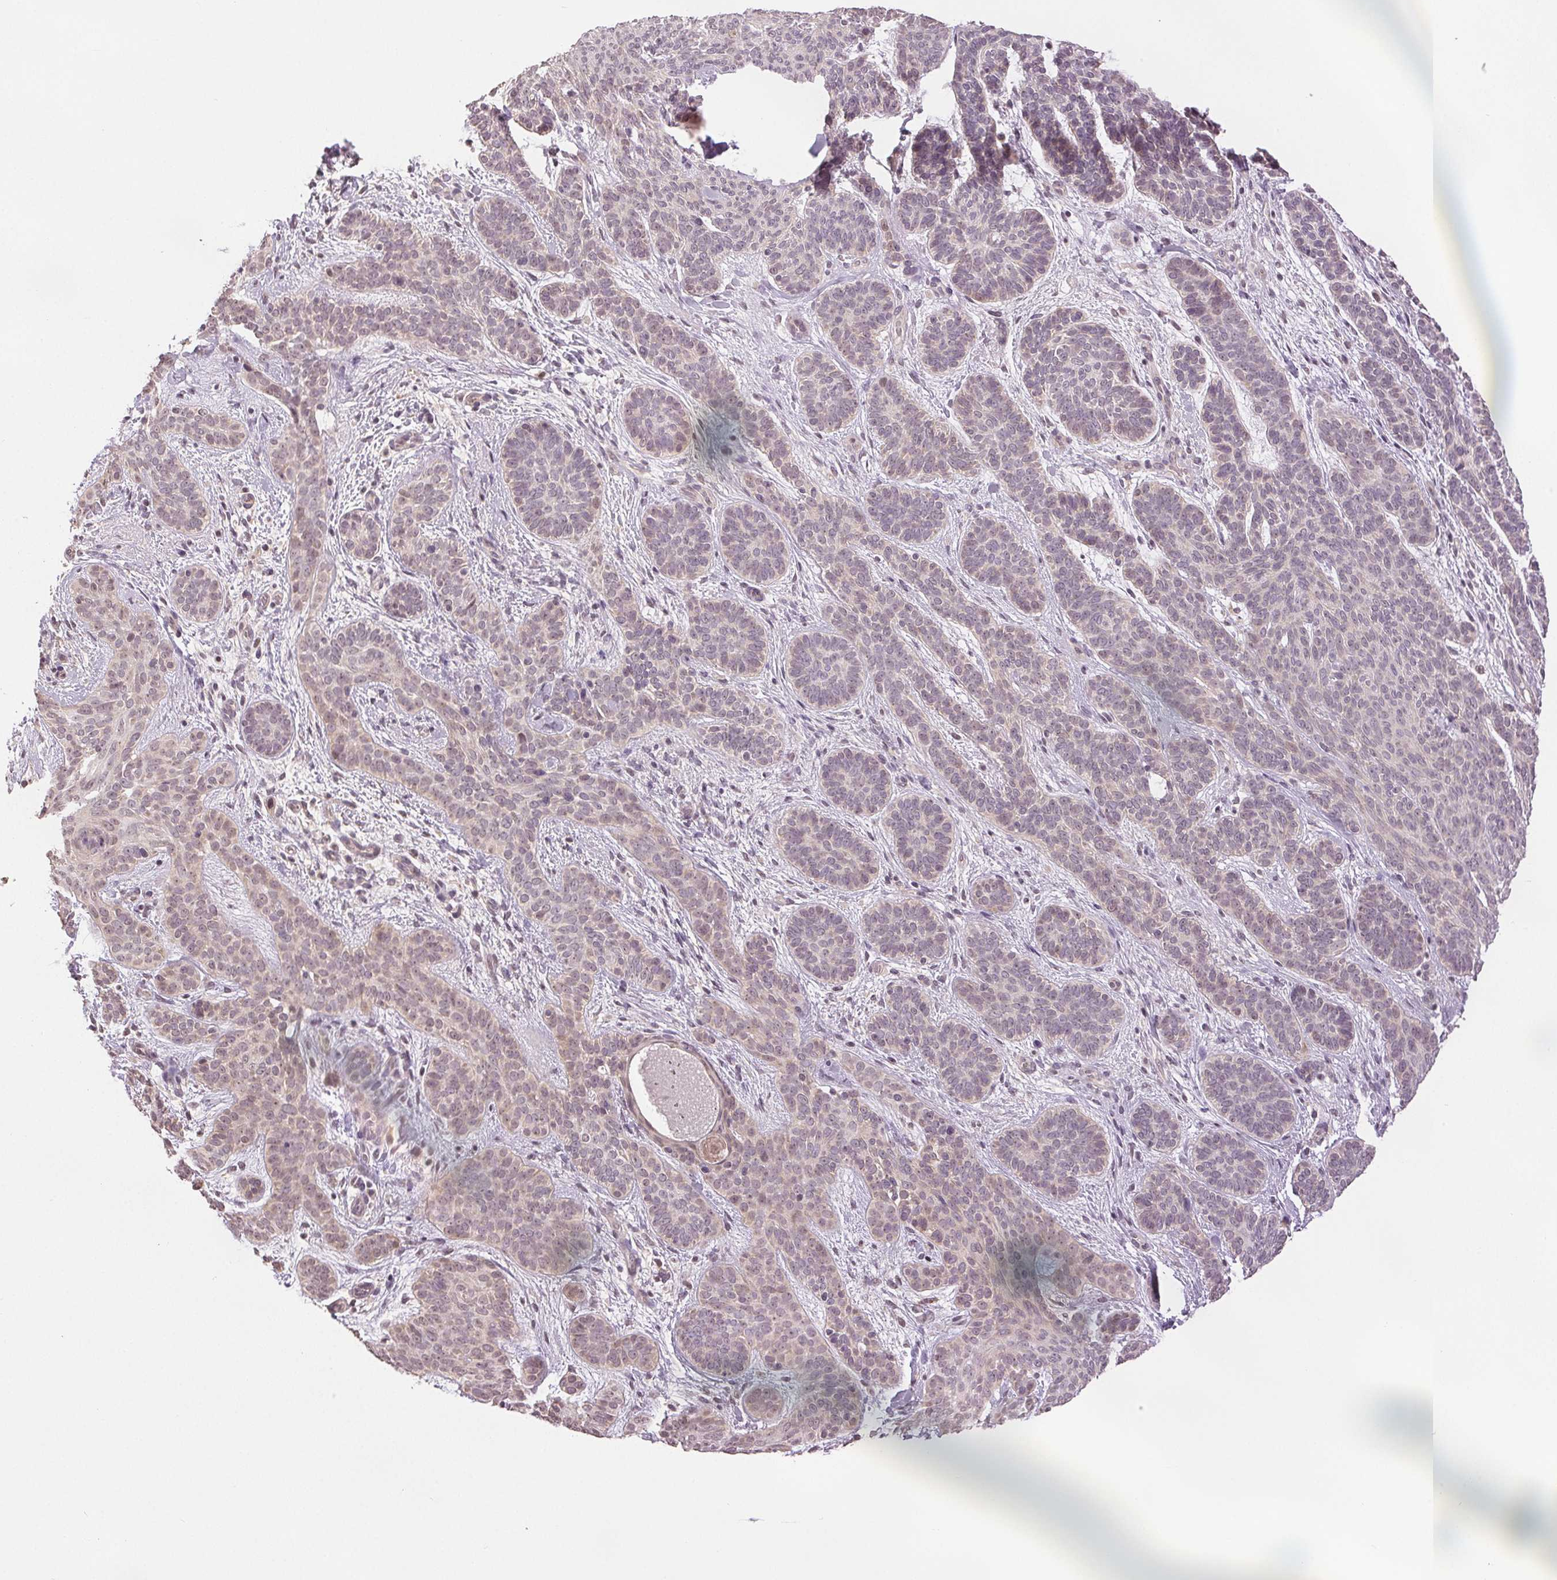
{"staining": {"intensity": "negative", "quantity": "none", "location": "none"}, "tissue": "skin cancer", "cell_type": "Tumor cells", "image_type": "cancer", "snomed": [{"axis": "morphology", "description": "Basal cell carcinoma"}, {"axis": "topography", "description": "Skin"}], "caption": "Basal cell carcinoma (skin) was stained to show a protein in brown. There is no significant staining in tumor cells.", "gene": "PLCB1", "patient": {"sex": "female", "age": 82}}